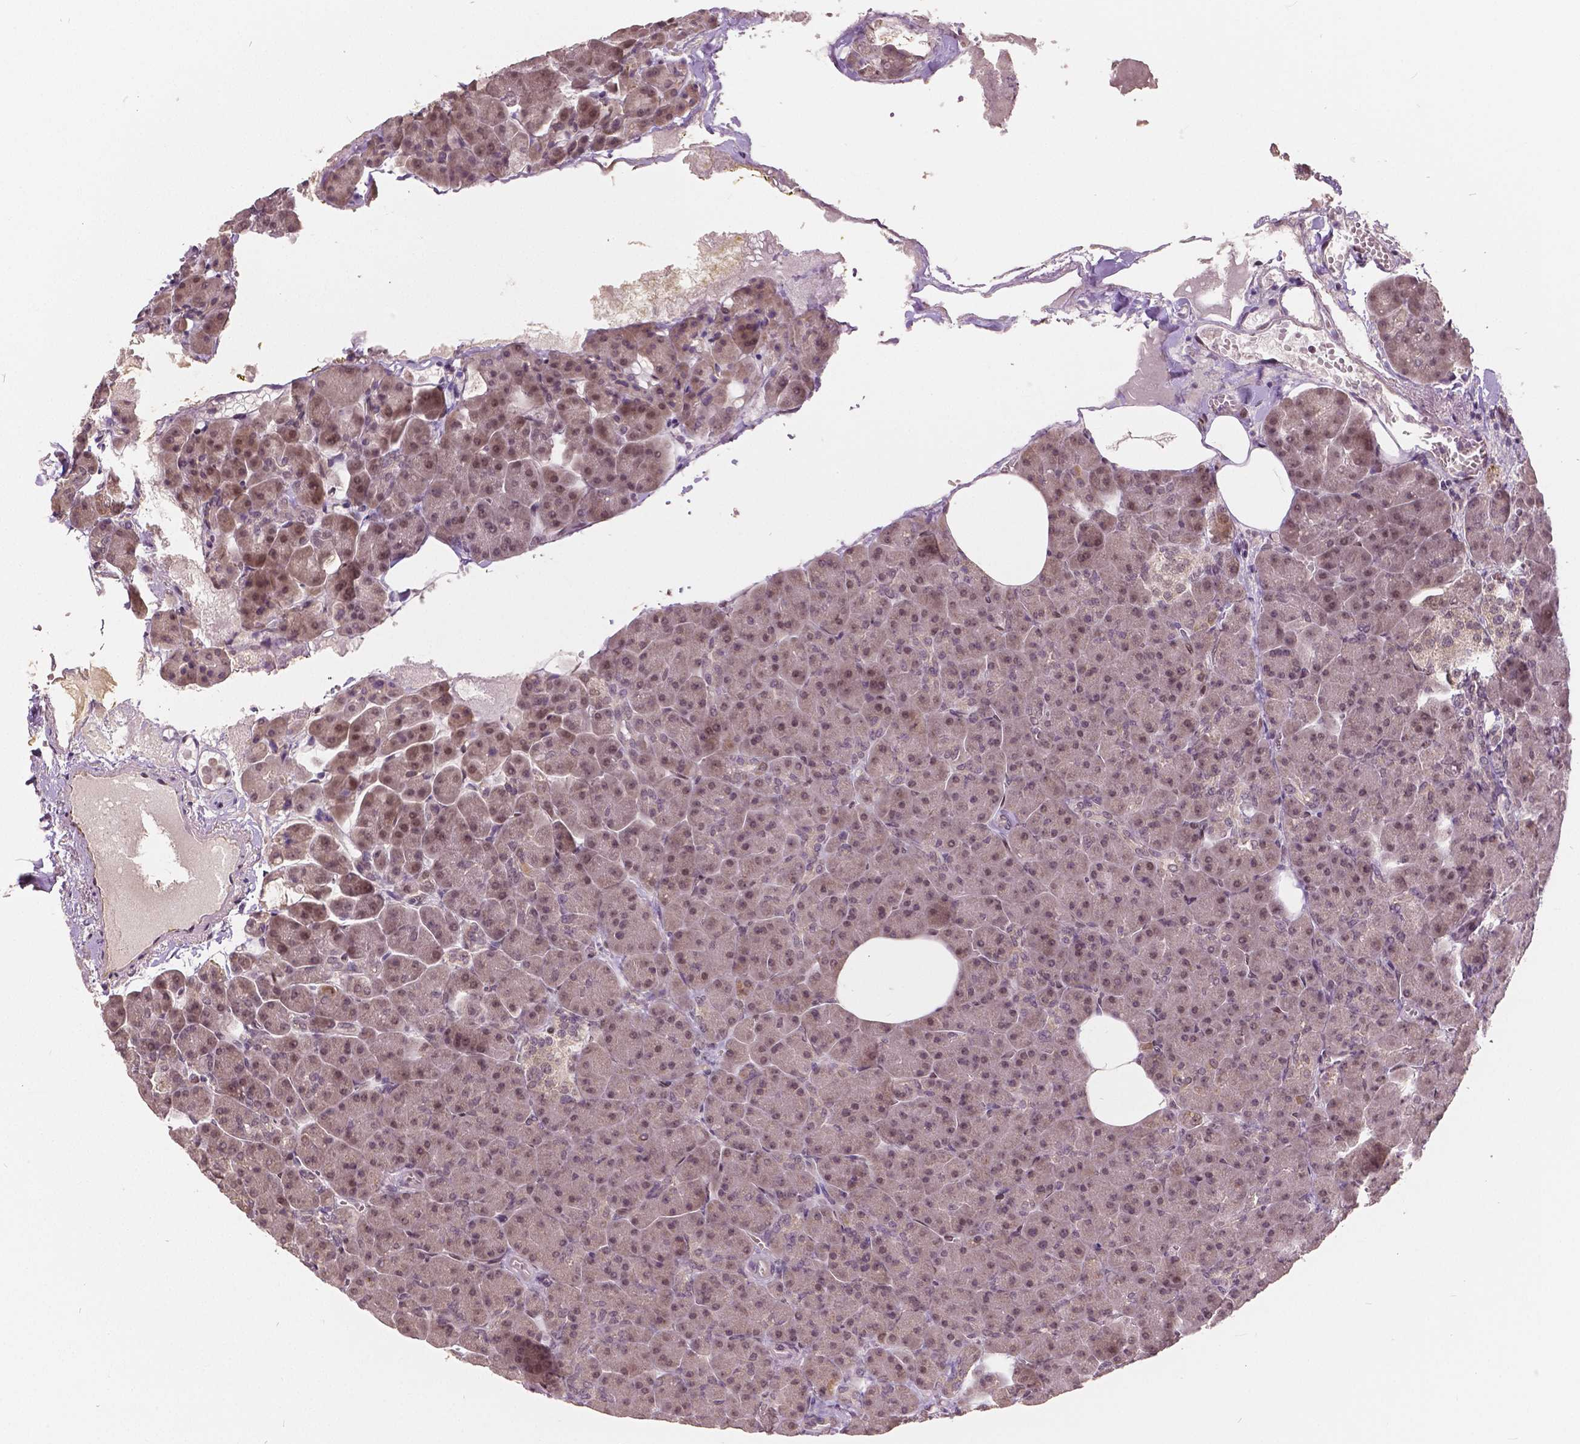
{"staining": {"intensity": "weak", "quantity": "25%-75%", "location": "nuclear"}, "tissue": "pancreas", "cell_type": "Exocrine glandular cells", "image_type": "normal", "snomed": [{"axis": "morphology", "description": "Normal tissue, NOS"}, {"axis": "topography", "description": "Pancreas"}], "caption": "Immunohistochemical staining of normal human pancreas demonstrates low levels of weak nuclear expression in about 25%-75% of exocrine glandular cells. Using DAB (3,3'-diaminobenzidine) (brown) and hematoxylin (blue) stains, captured at high magnification using brightfield microscopy.", "gene": "HMBOX1", "patient": {"sex": "female", "age": 74}}